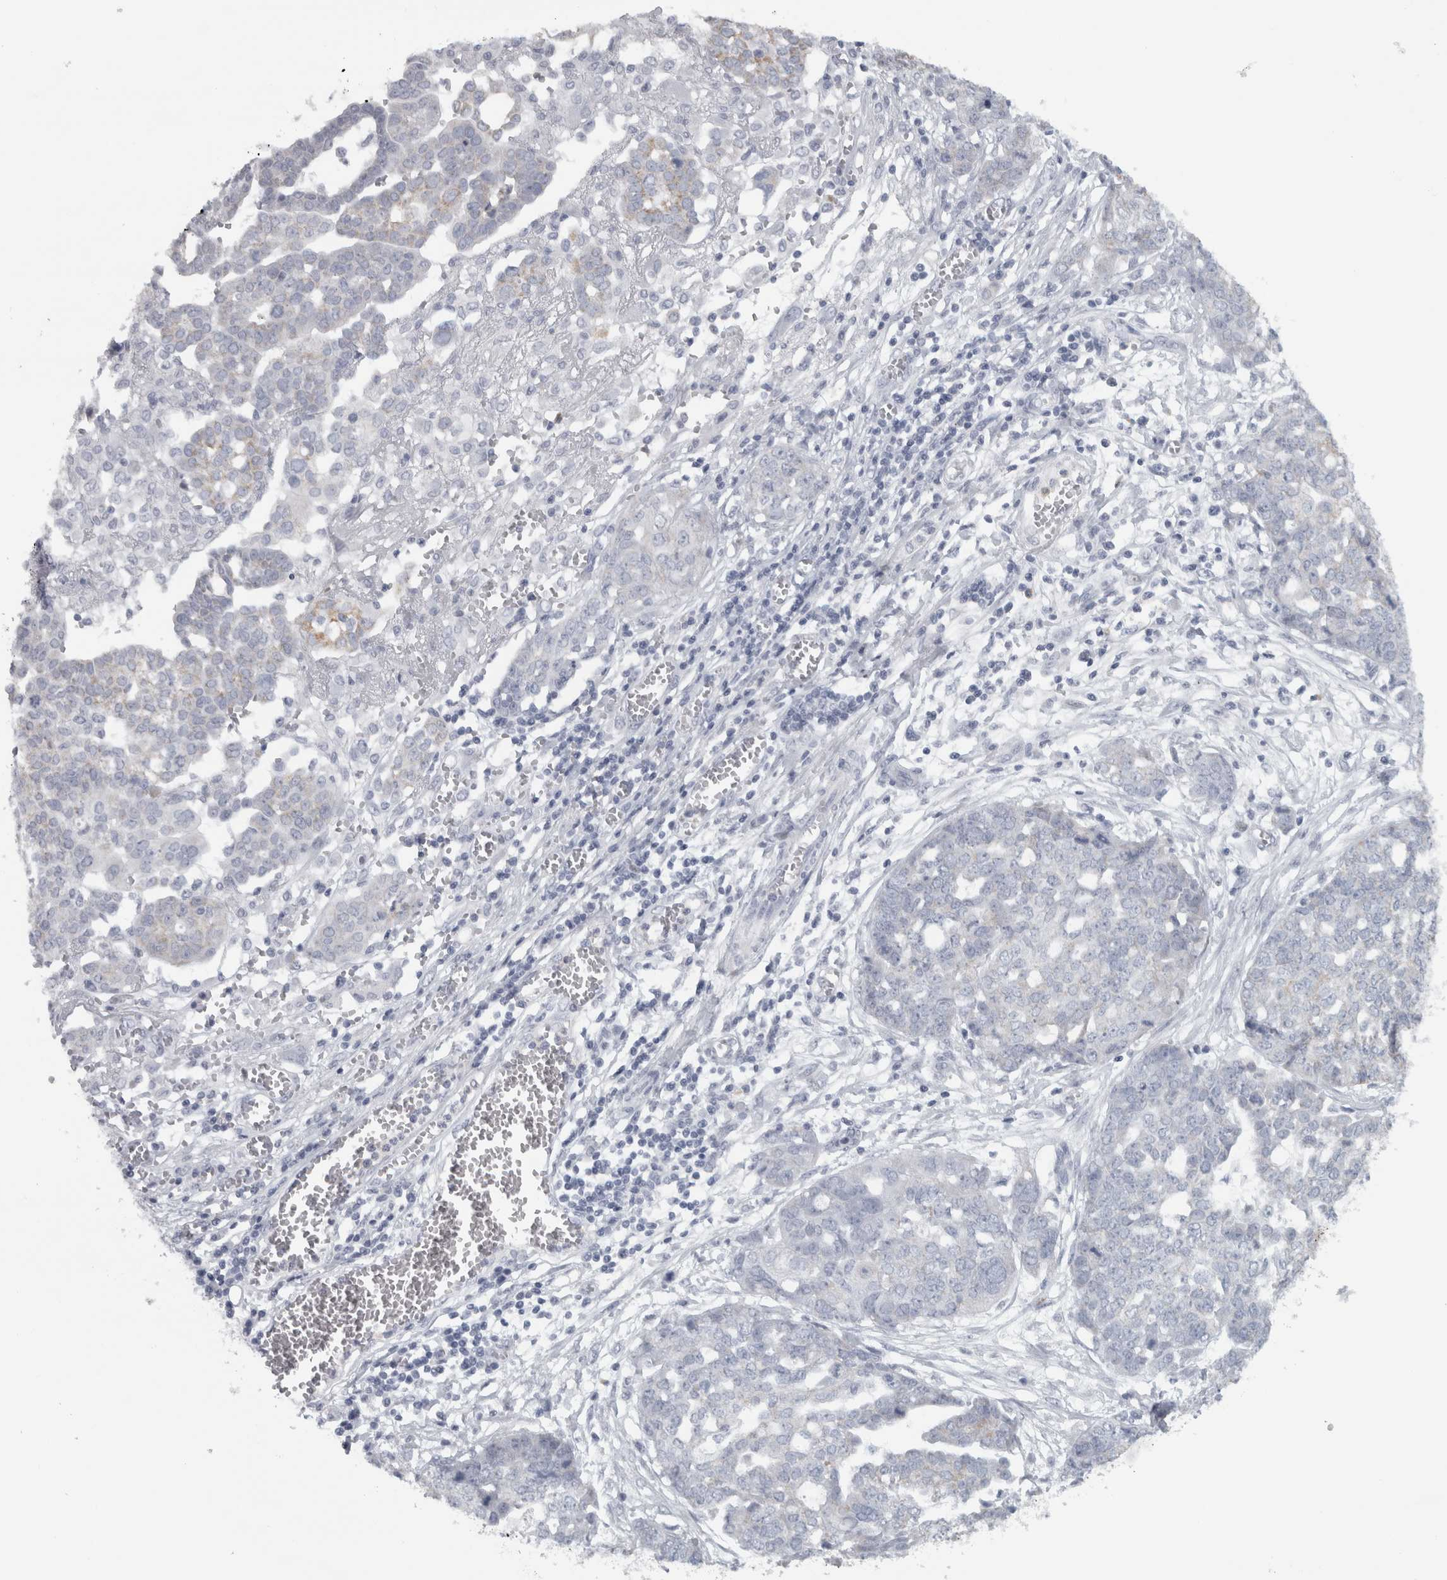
{"staining": {"intensity": "negative", "quantity": "none", "location": "none"}, "tissue": "ovarian cancer", "cell_type": "Tumor cells", "image_type": "cancer", "snomed": [{"axis": "morphology", "description": "Cystadenocarcinoma, serous, NOS"}, {"axis": "topography", "description": "Soft tissue"}, {"axis": "topography", "description": "Ovary"}], "caption": "An image of human serous cystadenocarcinoma (ovarian) is negative for staining in tumor cells.", "gene": "PTPRN2", "patient": {"sex": "female", "age": 57}}